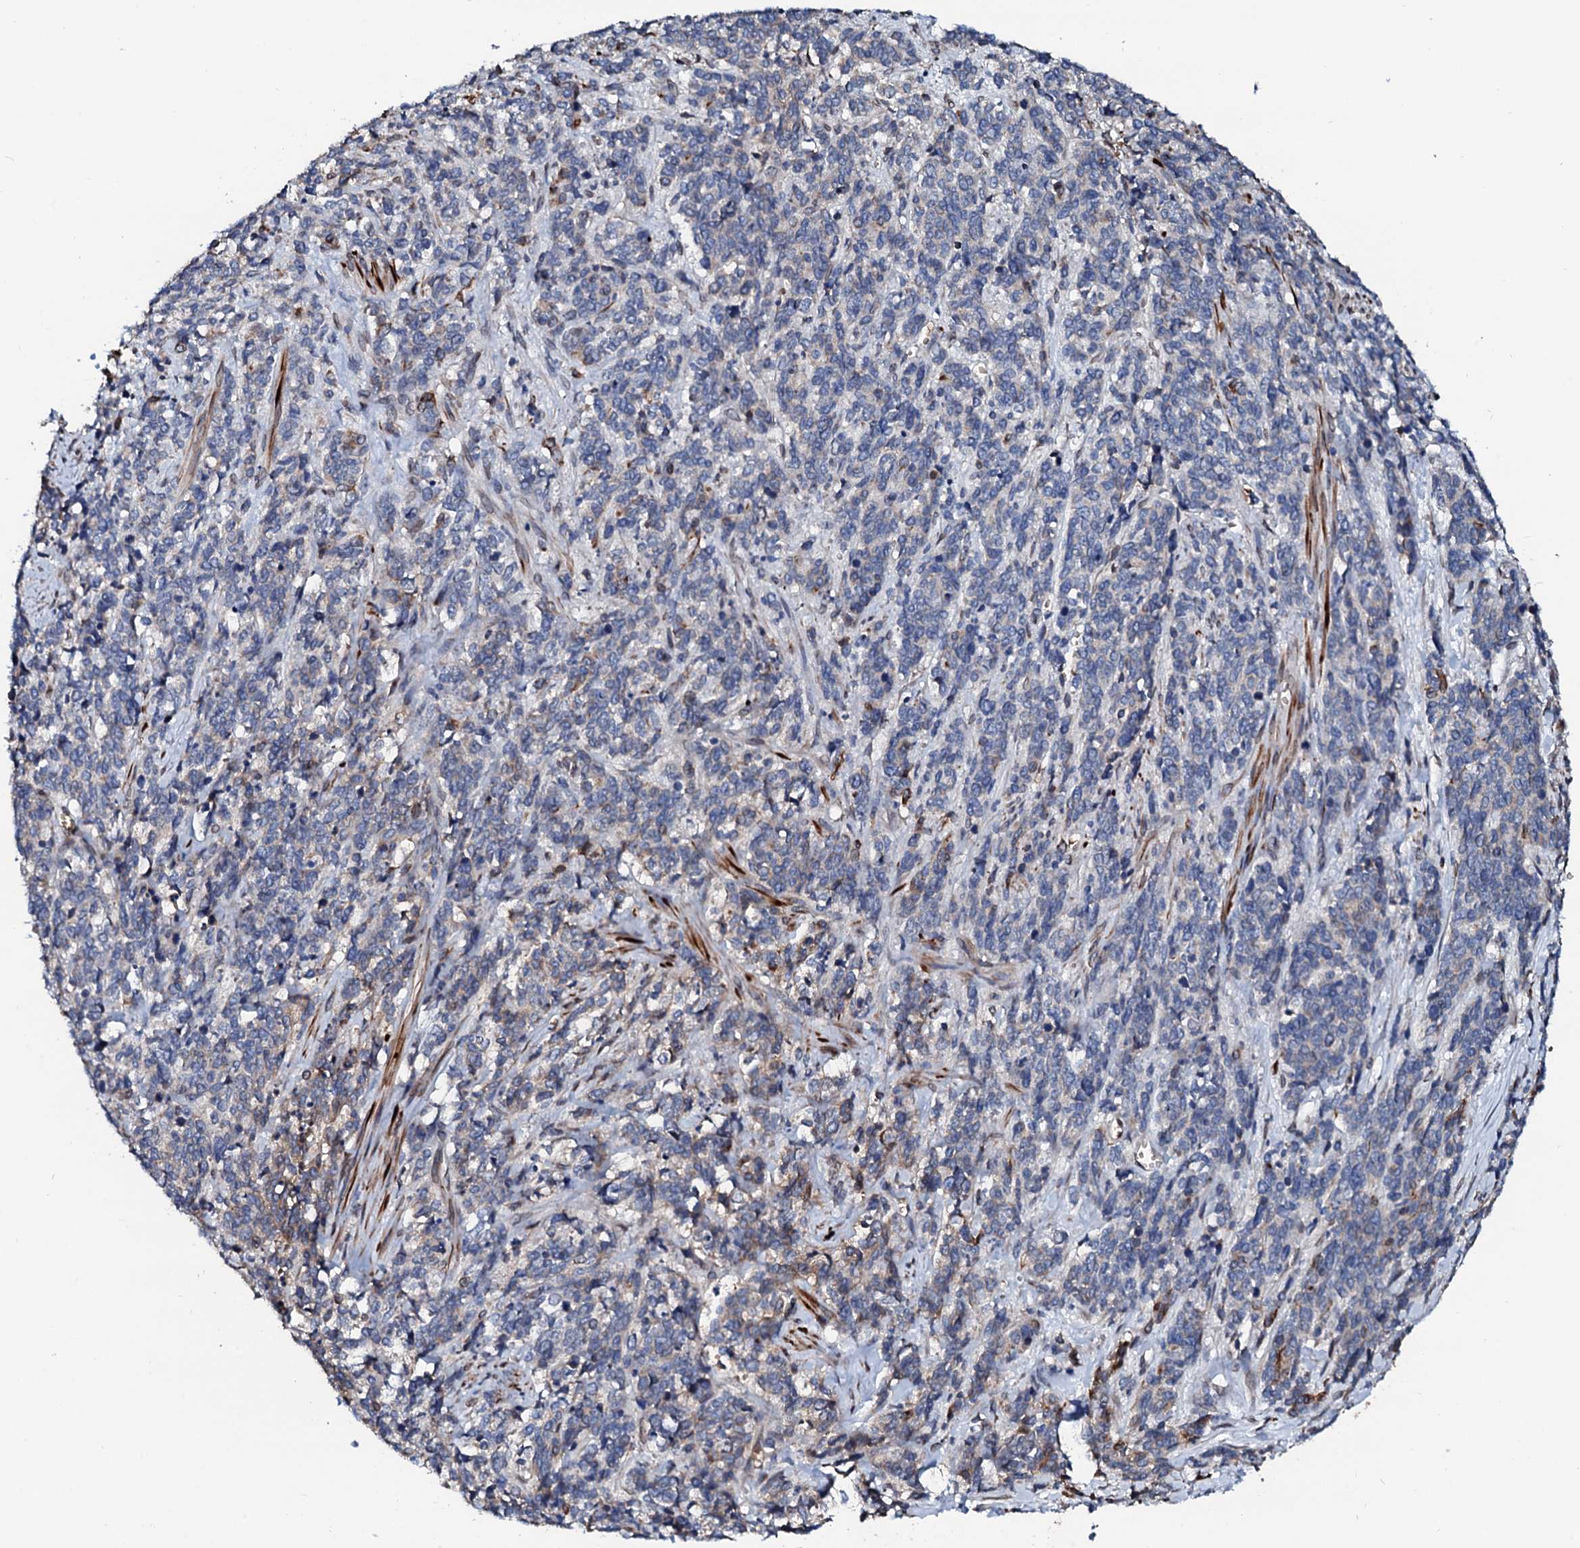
{"staining": {"intensity": "negative", "quantity": "none", "location": "none"}, "tissue": "cervical cancer", "cell_type": "Tumor cells", "image_type": "cancer", "snomed": [{"axis": "morphology", "description": "Squamous cell carcinoma, NOS"}, {"axis": "topography", "description": "Cervix"}], "caption": "This is an IHC histopathology image of cervical squamous cell carcinoma. There is no staining in tumor cells.", "gene": "NRP2", "patient": {"sex": "female", "age": 60}}